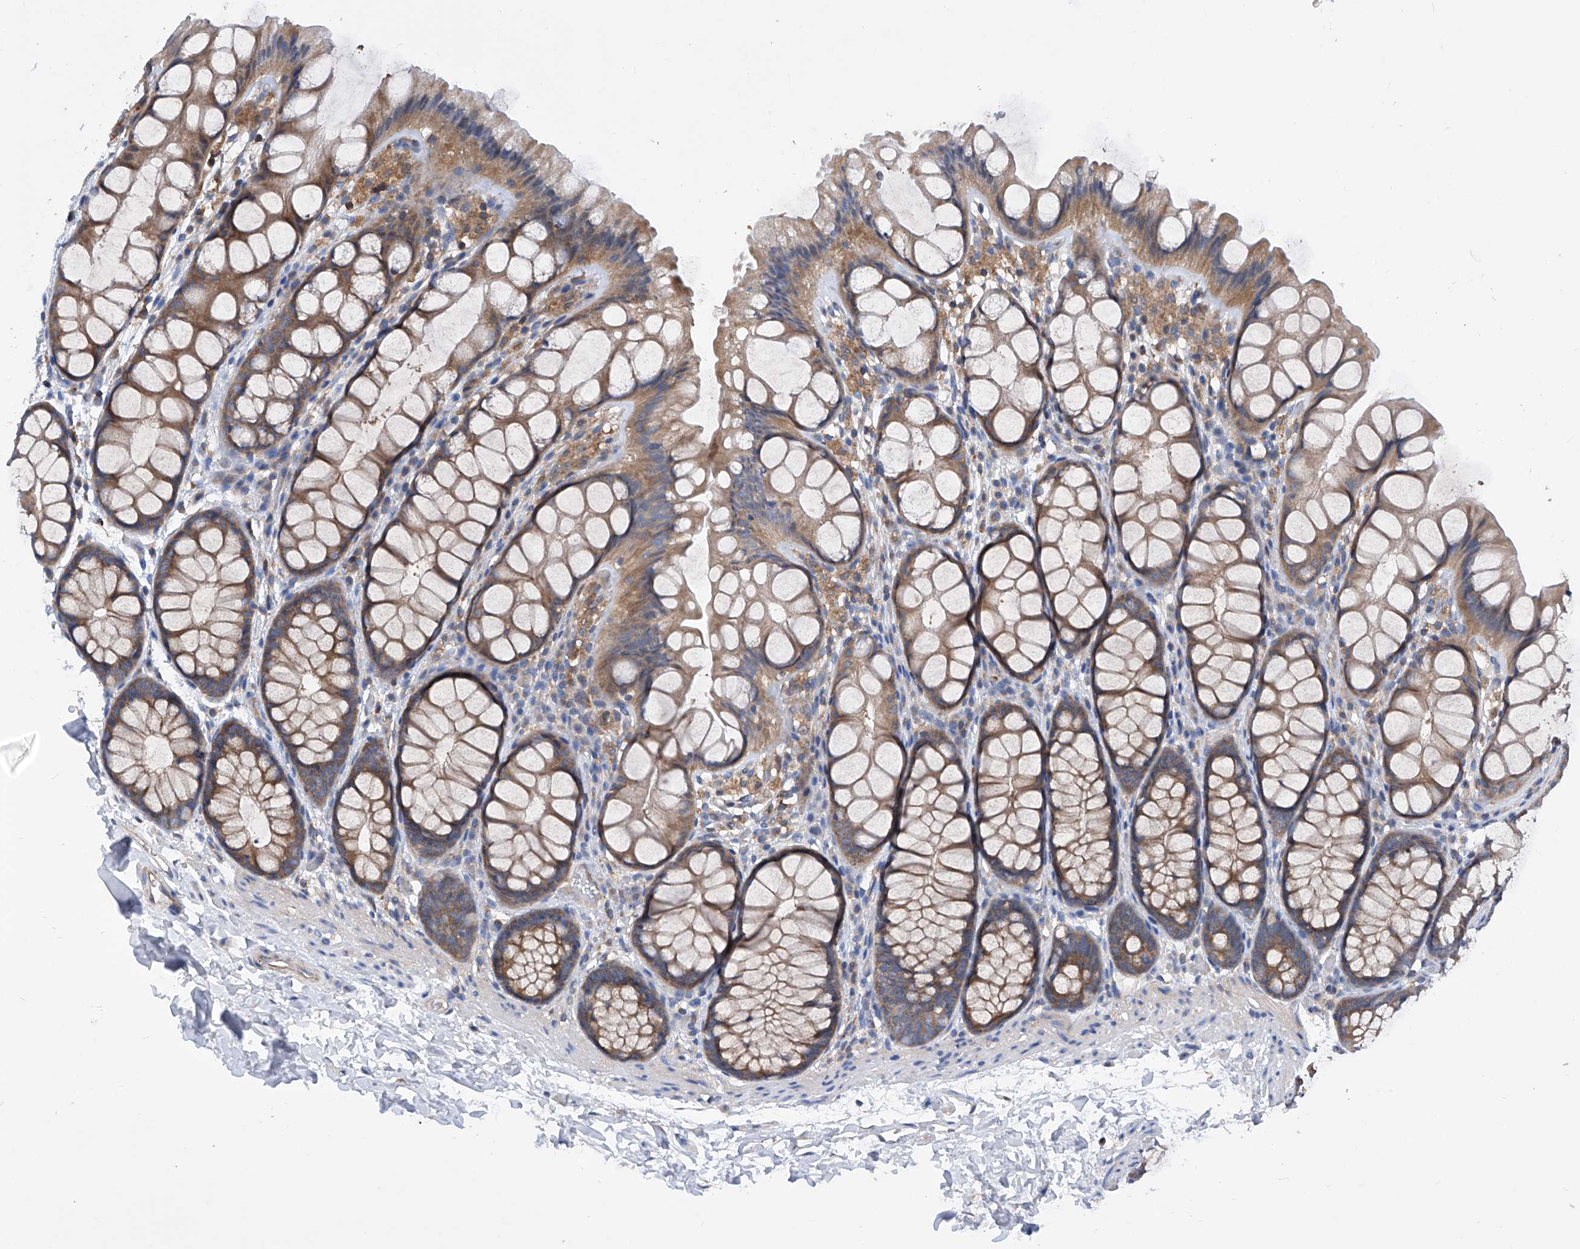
{"staining": {"intensity": "moderate", "quantity": ">75%", "location": "cytoplasmic/membranous"}, "tissue": "colon", "cell_type": "Endothelial cells", "image_type": "normal", "snomed": [{"axis": "morphology", "description": "Normal tissue, NOS"}, {"axis": "topography", "description": "Colon"}], "caption": "The photomicrograph reveals a brown stain indicating the presence of a protein in the cytoplasmic/membranous of endothelial cells in colon. The protein of interest is stained brown, and the nuclei are stained in blue (DAB IHC with brightfield microscopy, high magnification).", "gene": "SPATA20", "patient": {"sex": "male", "age": 47}}